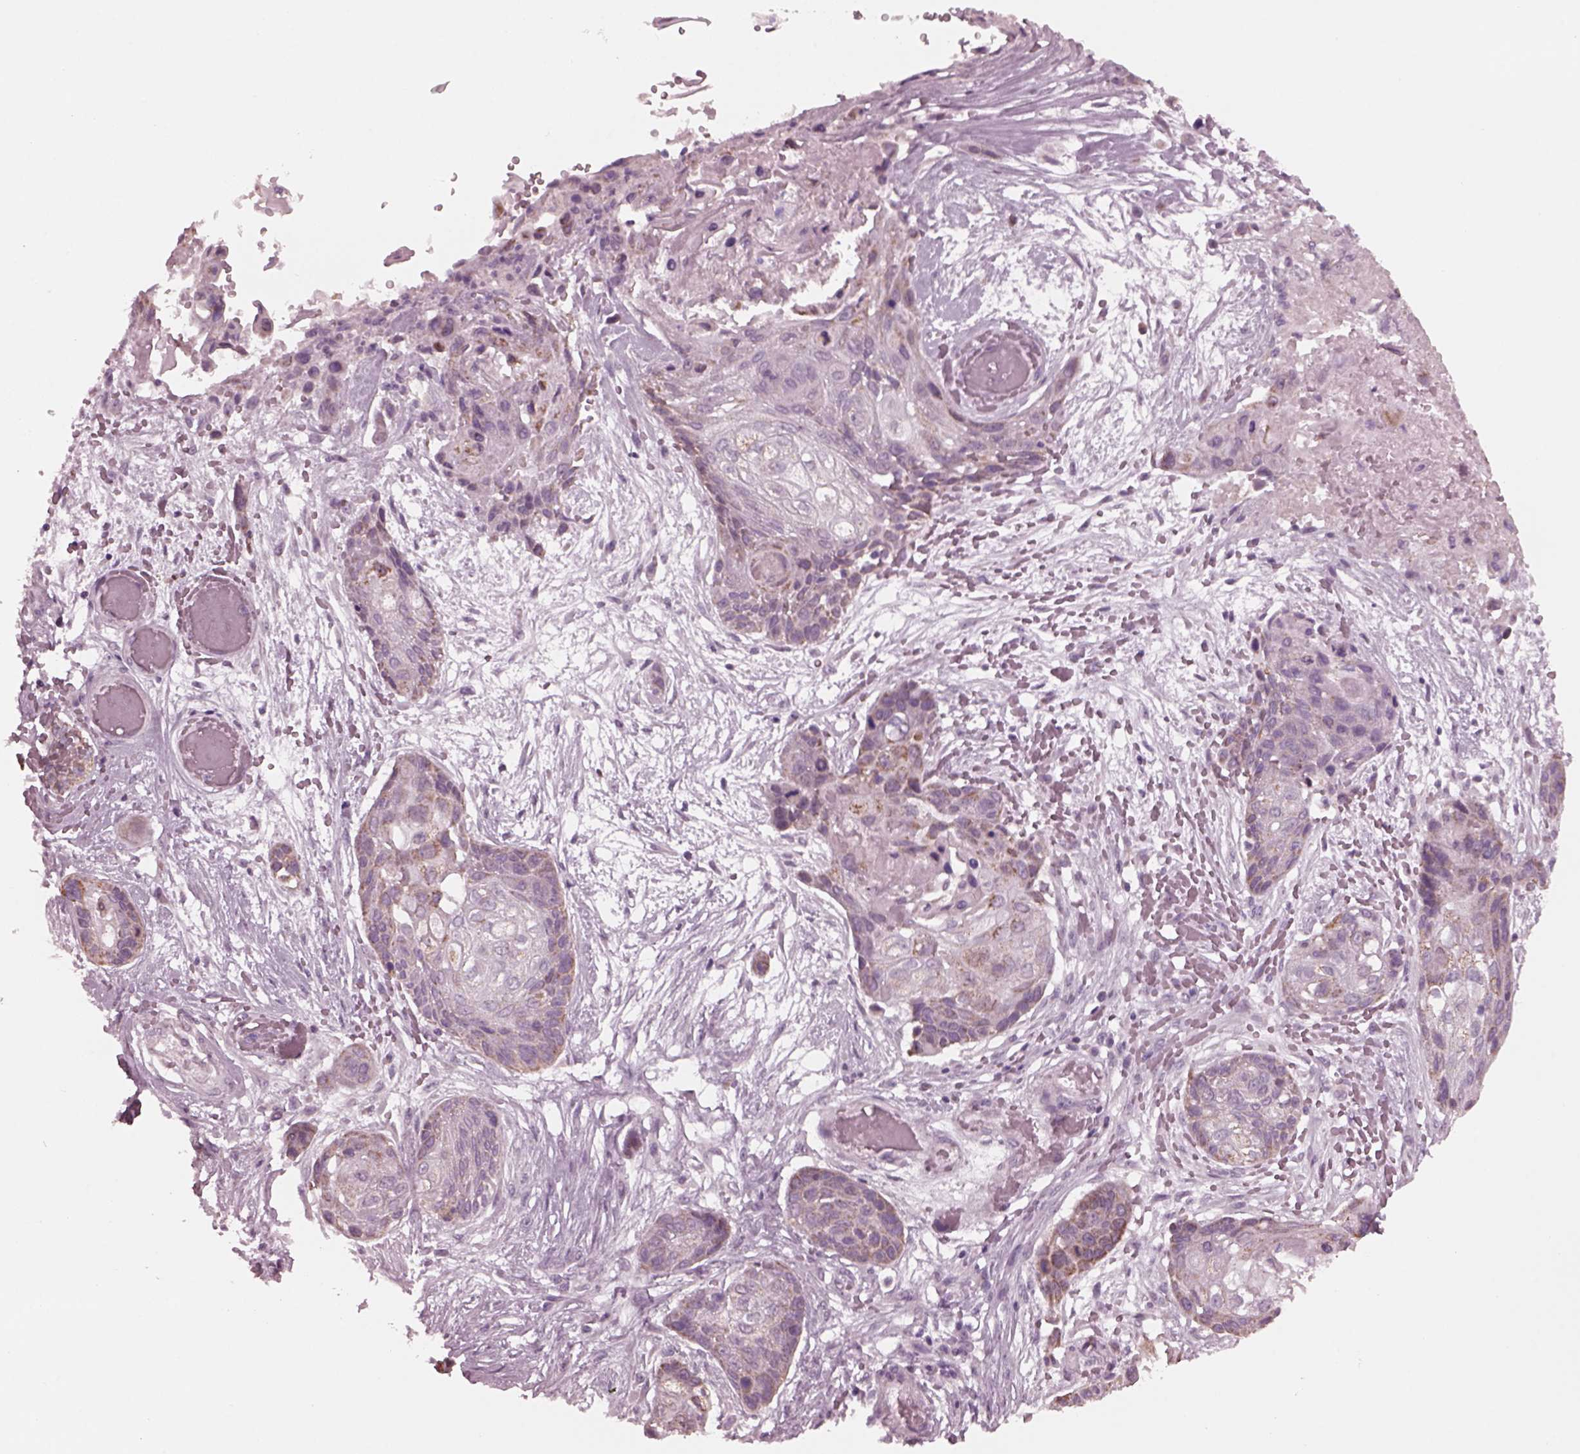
{"staining": {"intensity": "moderate", "quantity": "<25%", "location": "cytoplasmic/membranous"}, "tissue": "lung cancer", "cell_type": "Tumor cells", "image_type": "cancer", "snomed": [{"axis": "morphology", "description": "Squamous cell carcinoma, NOS"}, {"axis": "topography", "description": "Lung"}], "caption": "Immunohistochemical staining of human lung cancer (squamous cell carcinoma) displays low levels of moderate cytoplasmic/membranous positivity in about <25% of tumor cells.", "gene": "CELSR3", "patient": {"sex": "male", "age": 69}}